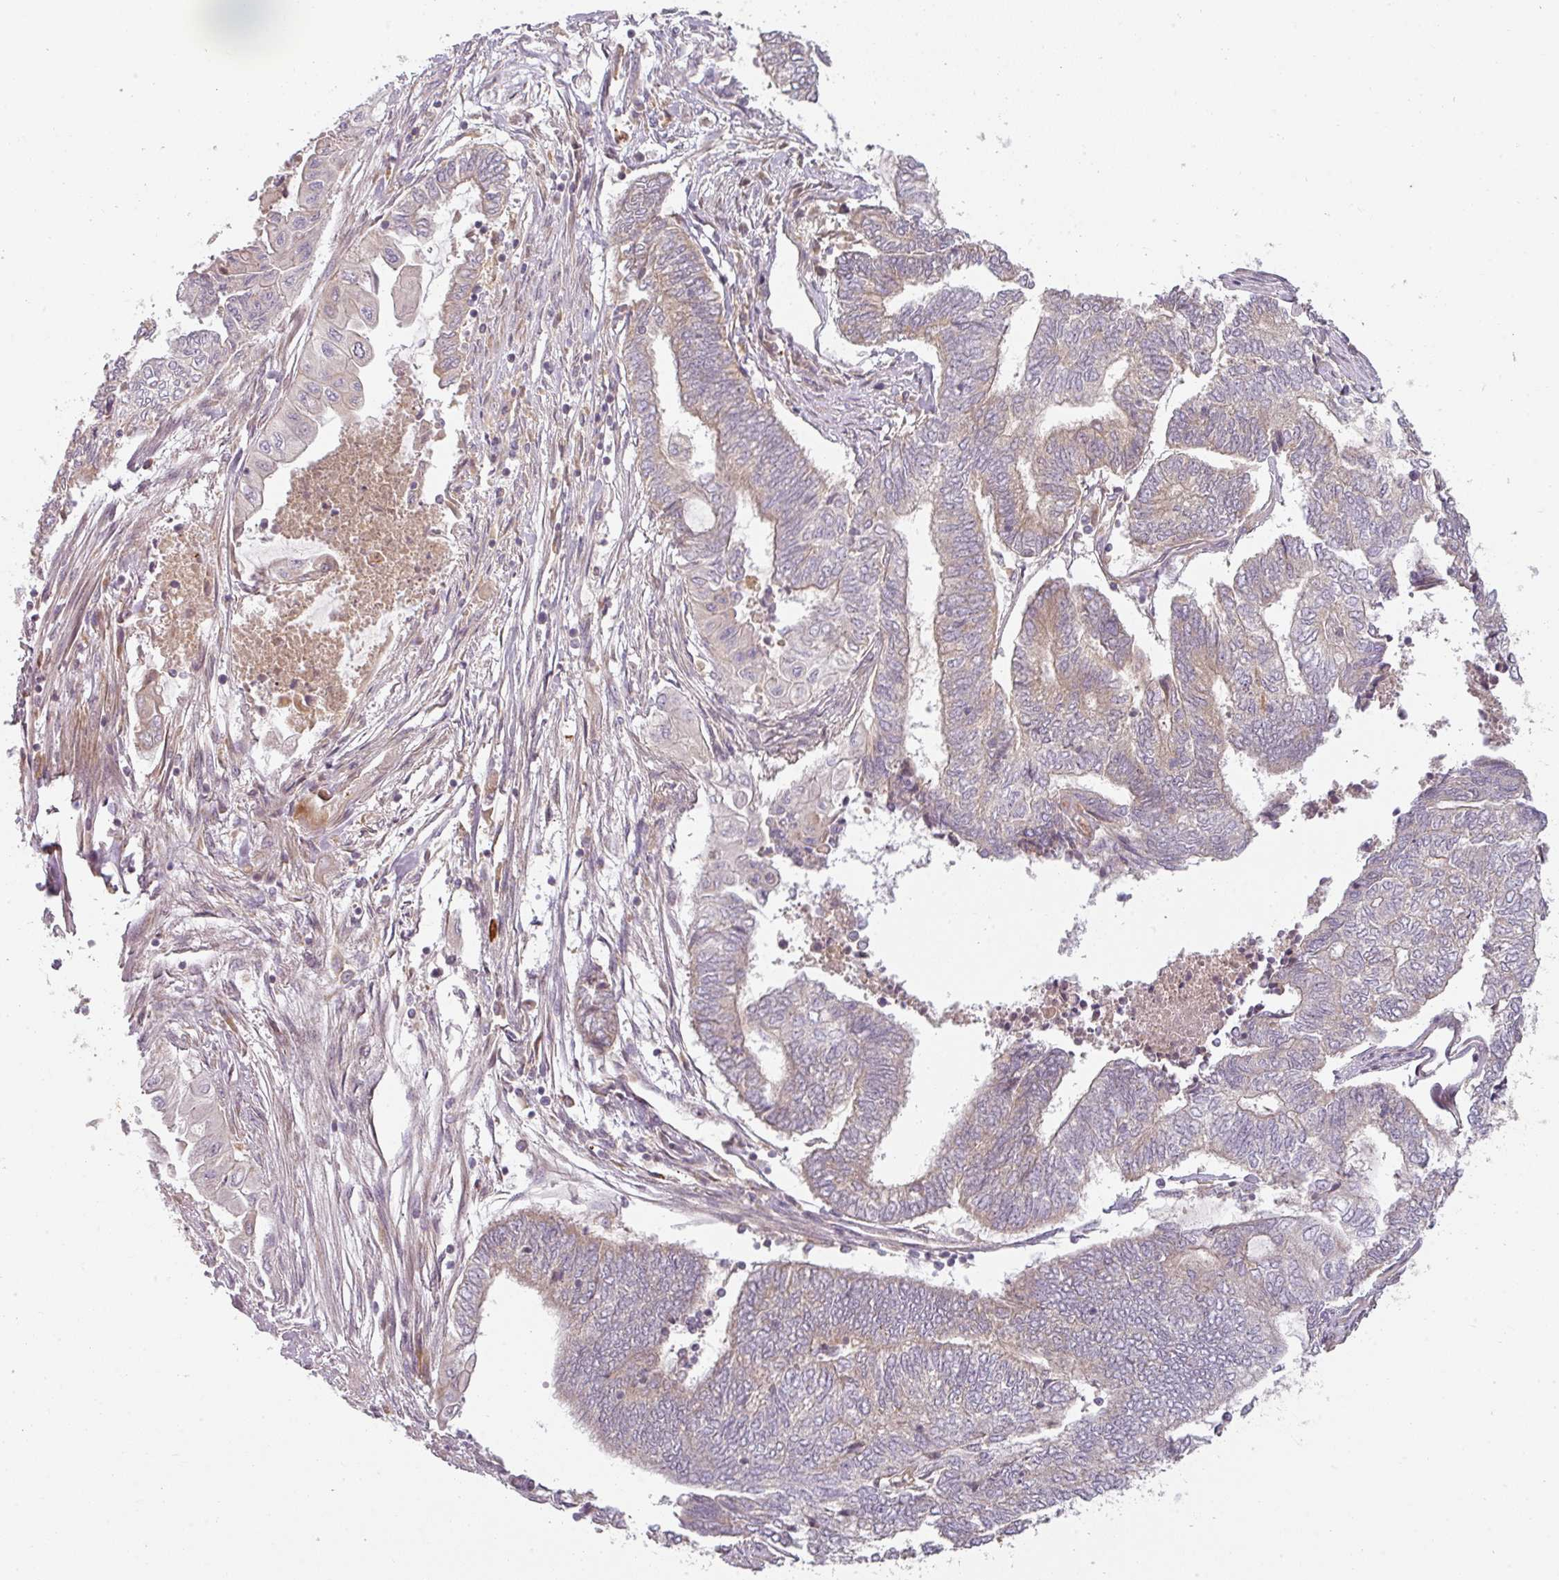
{"staining": {"intensity": "weak", "quantity": "<25%", "location": "cytoplasmic/membranous"}, "tissue": "endometrial cancer", "cell_type": "Tumor cells", "image_type": "cancer", "snomed": [{"axis": "morphology", "description": "Adenocarcinoma, NOS"}, {"axis": "topography", "description": "Uterus"}, {"axis": "topography", "description": "Endometrium"}], "caption": "Micrograph shows no significant protein staining in tumor cells of endometrial cancer. Nuclei are stained in blue.", "gene": "CNOT1", "patient": {"sex": "female", "age": 70}}